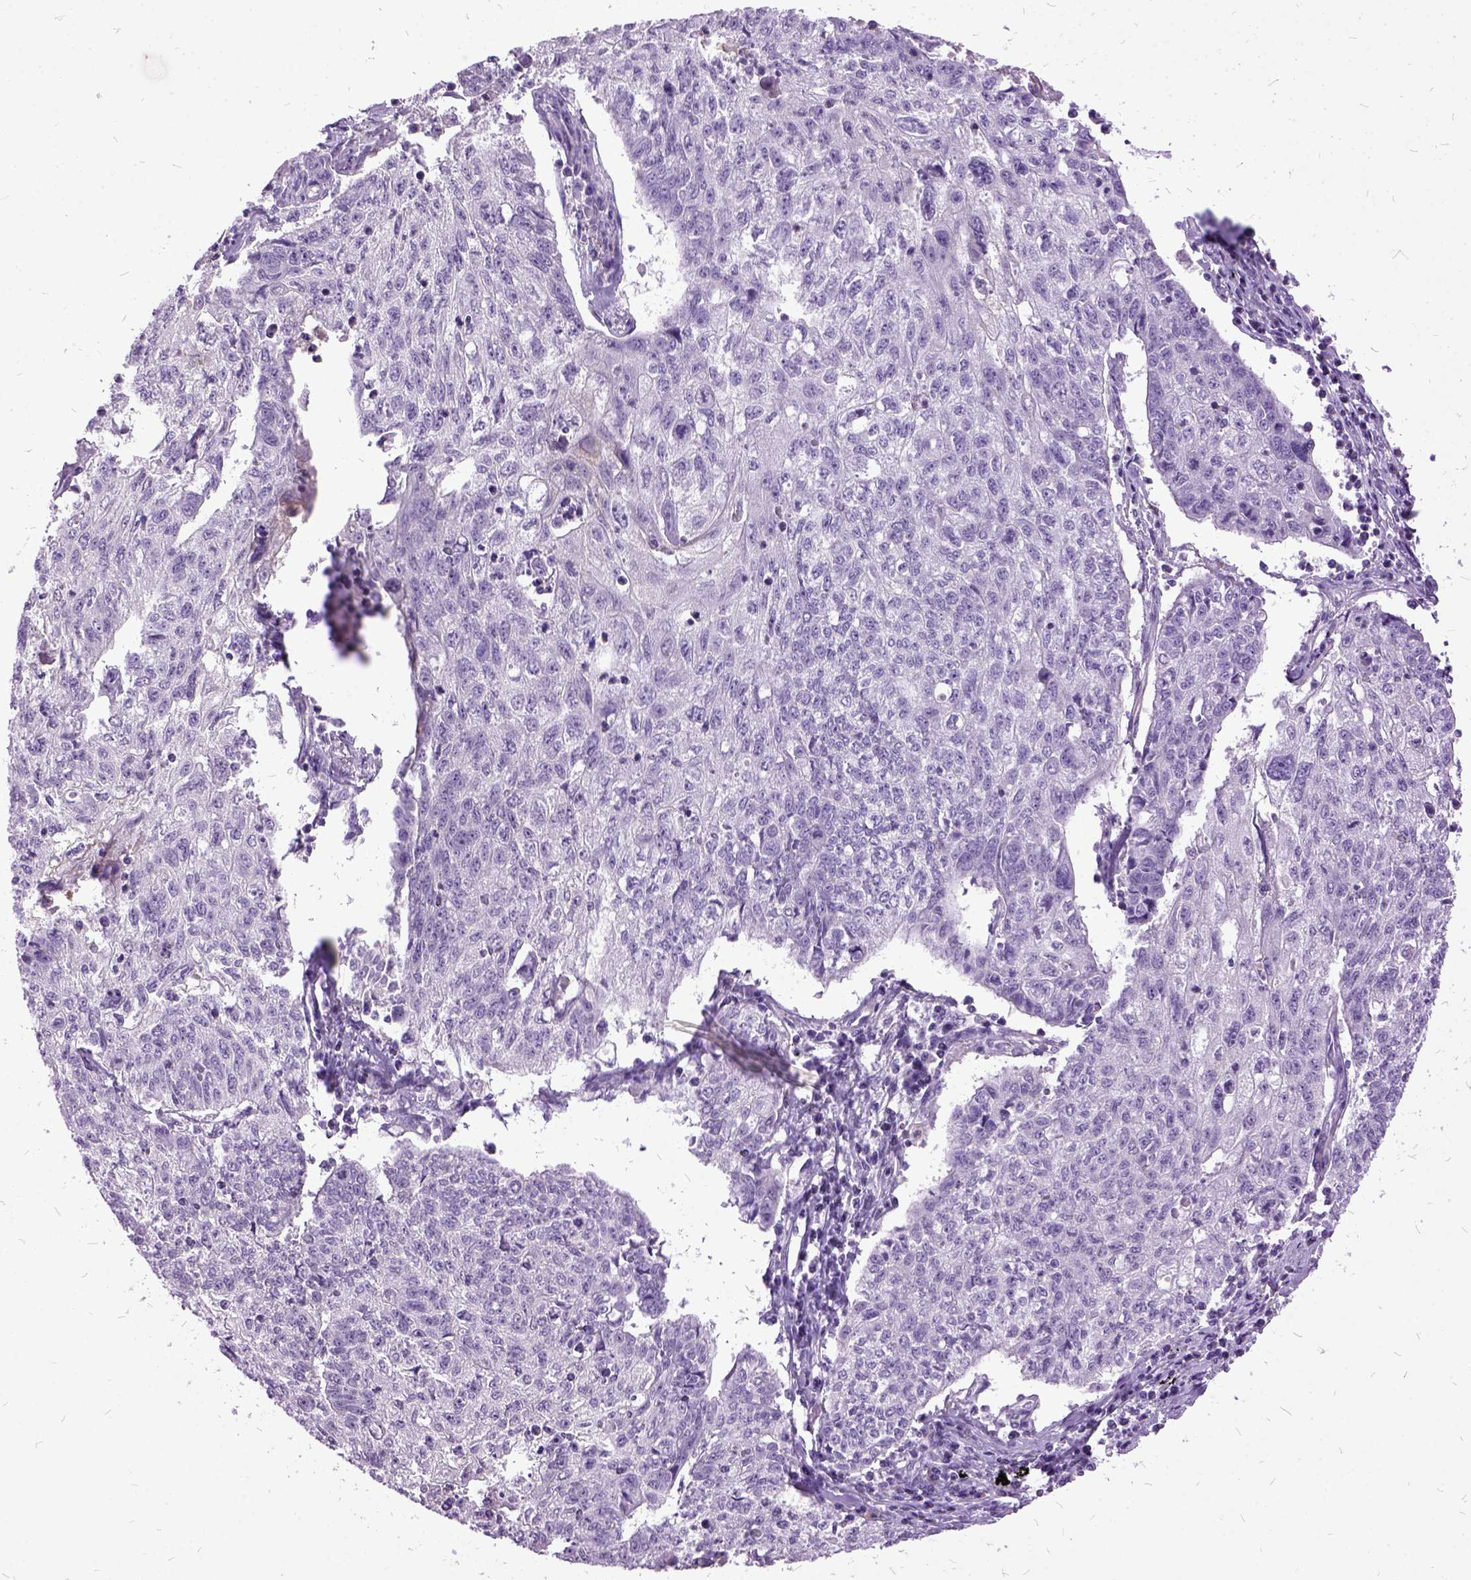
{"staining": {"intensity": "negative", "quantity": "none", "location": "none"}, "tissue": "lung cancer", "cell_type": "Tumor cells", "image_type": "cancer", "snomed": [{"axis": "morphology", "description": "Normal morphology"}, {"axis": "morphology", "description": "Aneuploidy"}, {"axis": "morphology", "description": "Squamous cell carcinoma, NOS"}, {"axis": "topography", "description": "Lymph node"}, {"axis": "topography", "description": "Lung"}], "caption": "A photomicrograph of human lung aneuploidy is negative for staining in tumor cells. (DAB (3,3'-diaminobenzidine) immunohistochemistry (IHC) with hematoxylin counter stain).", "gene": "MME", "patient": {"sex": "female", "age": 76}}